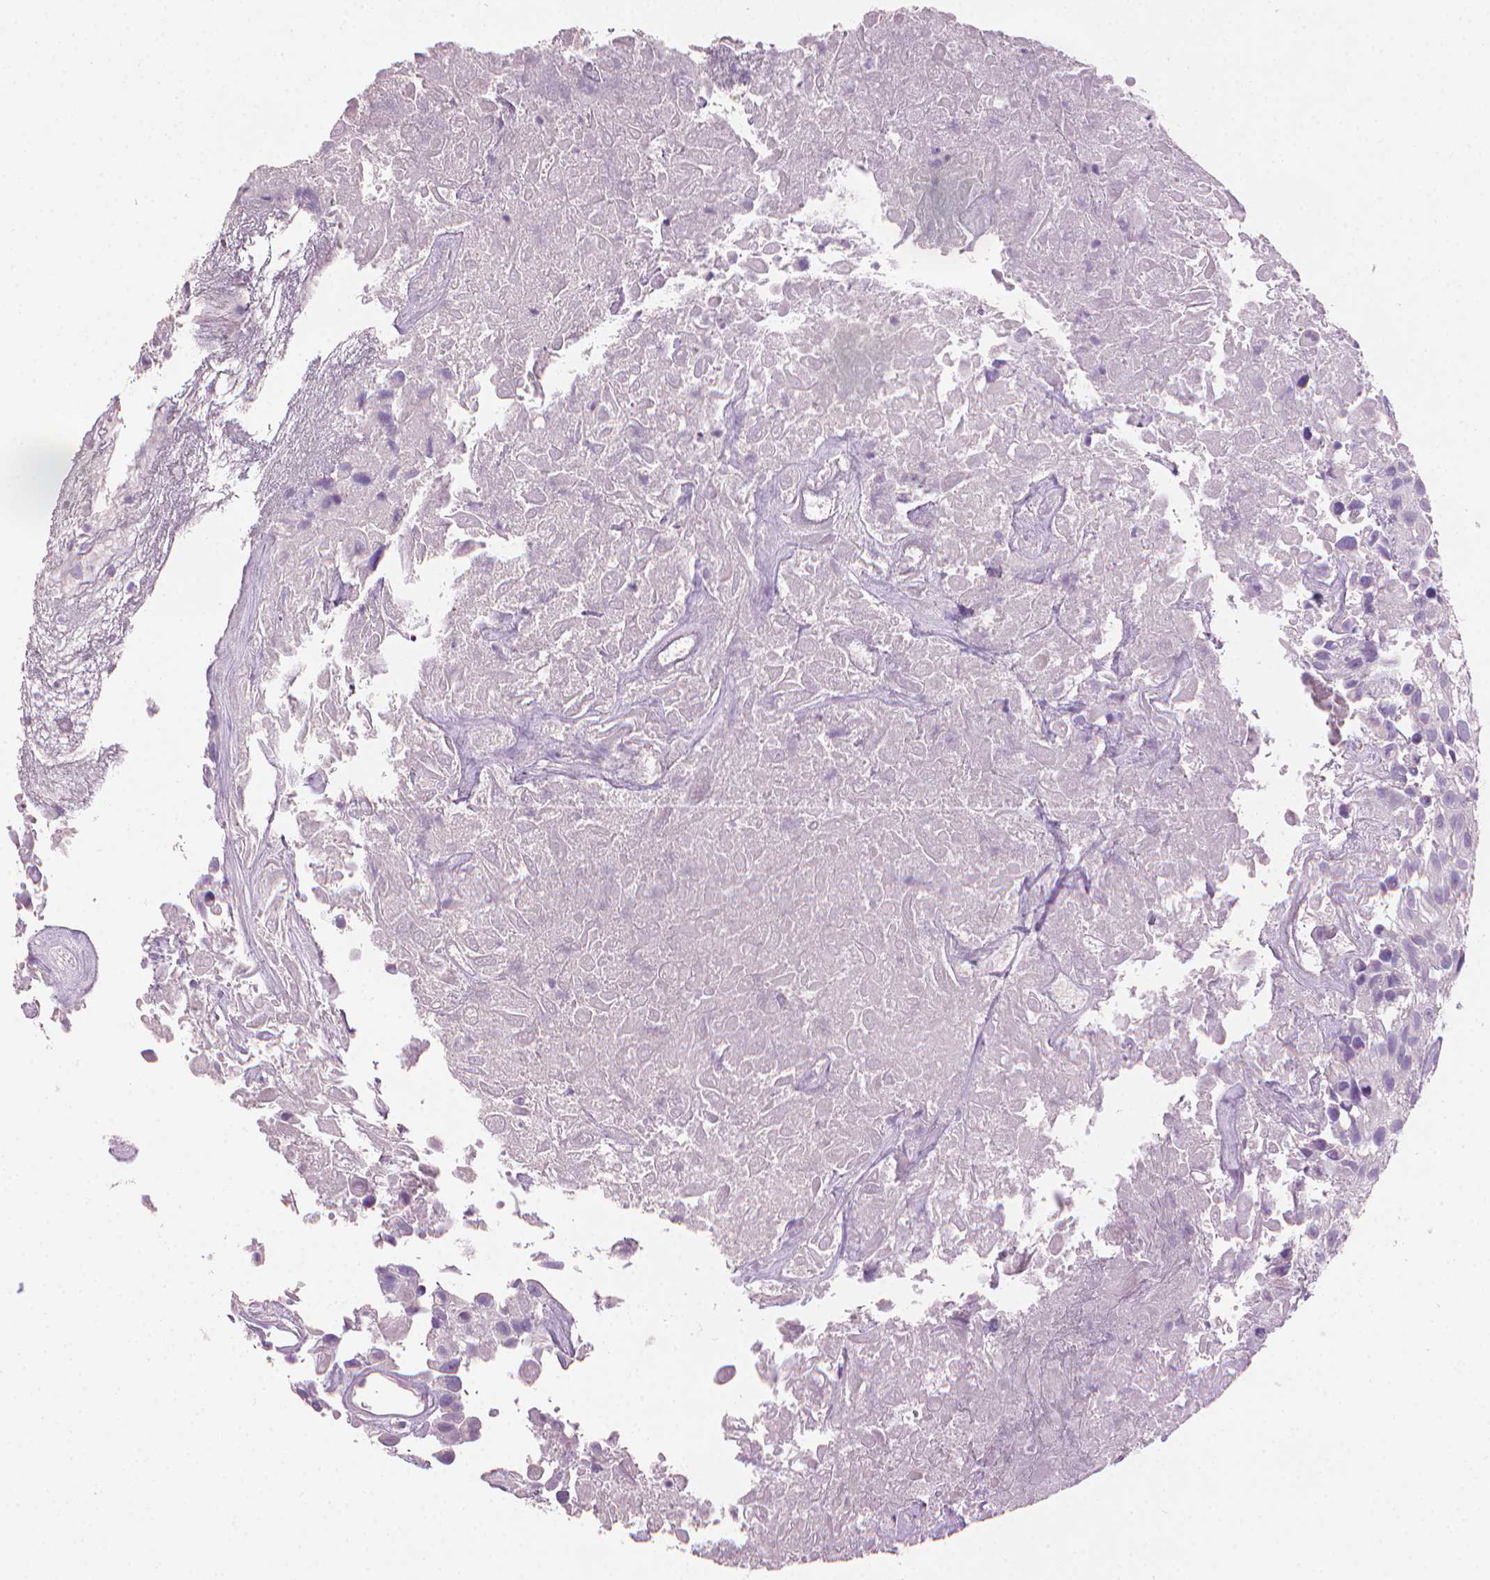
{"staining": {"intensity": "negative", "quantity": "none", "location": "none"}, "tissue": "urothelial cancer", "cell_type": "Tumor cells", "image_type": "cancer", "snomed": [{"axis": "morphology", "description": "Urothelial carcinoma, High grade"}, {"axis": "topography", "description": "Urinary bladder"}], "caption": "Urothelial cancer was stained to show a protein in brown. There is no significant staining in tumor cells. The staining was performed using DAB to visualize the protein expression in brown, while the nuclei were stained in blue with hematoxylin (Magnification: 20x).", "gene": "MLANA", "patient": {"sex": "male", "age": 56}}